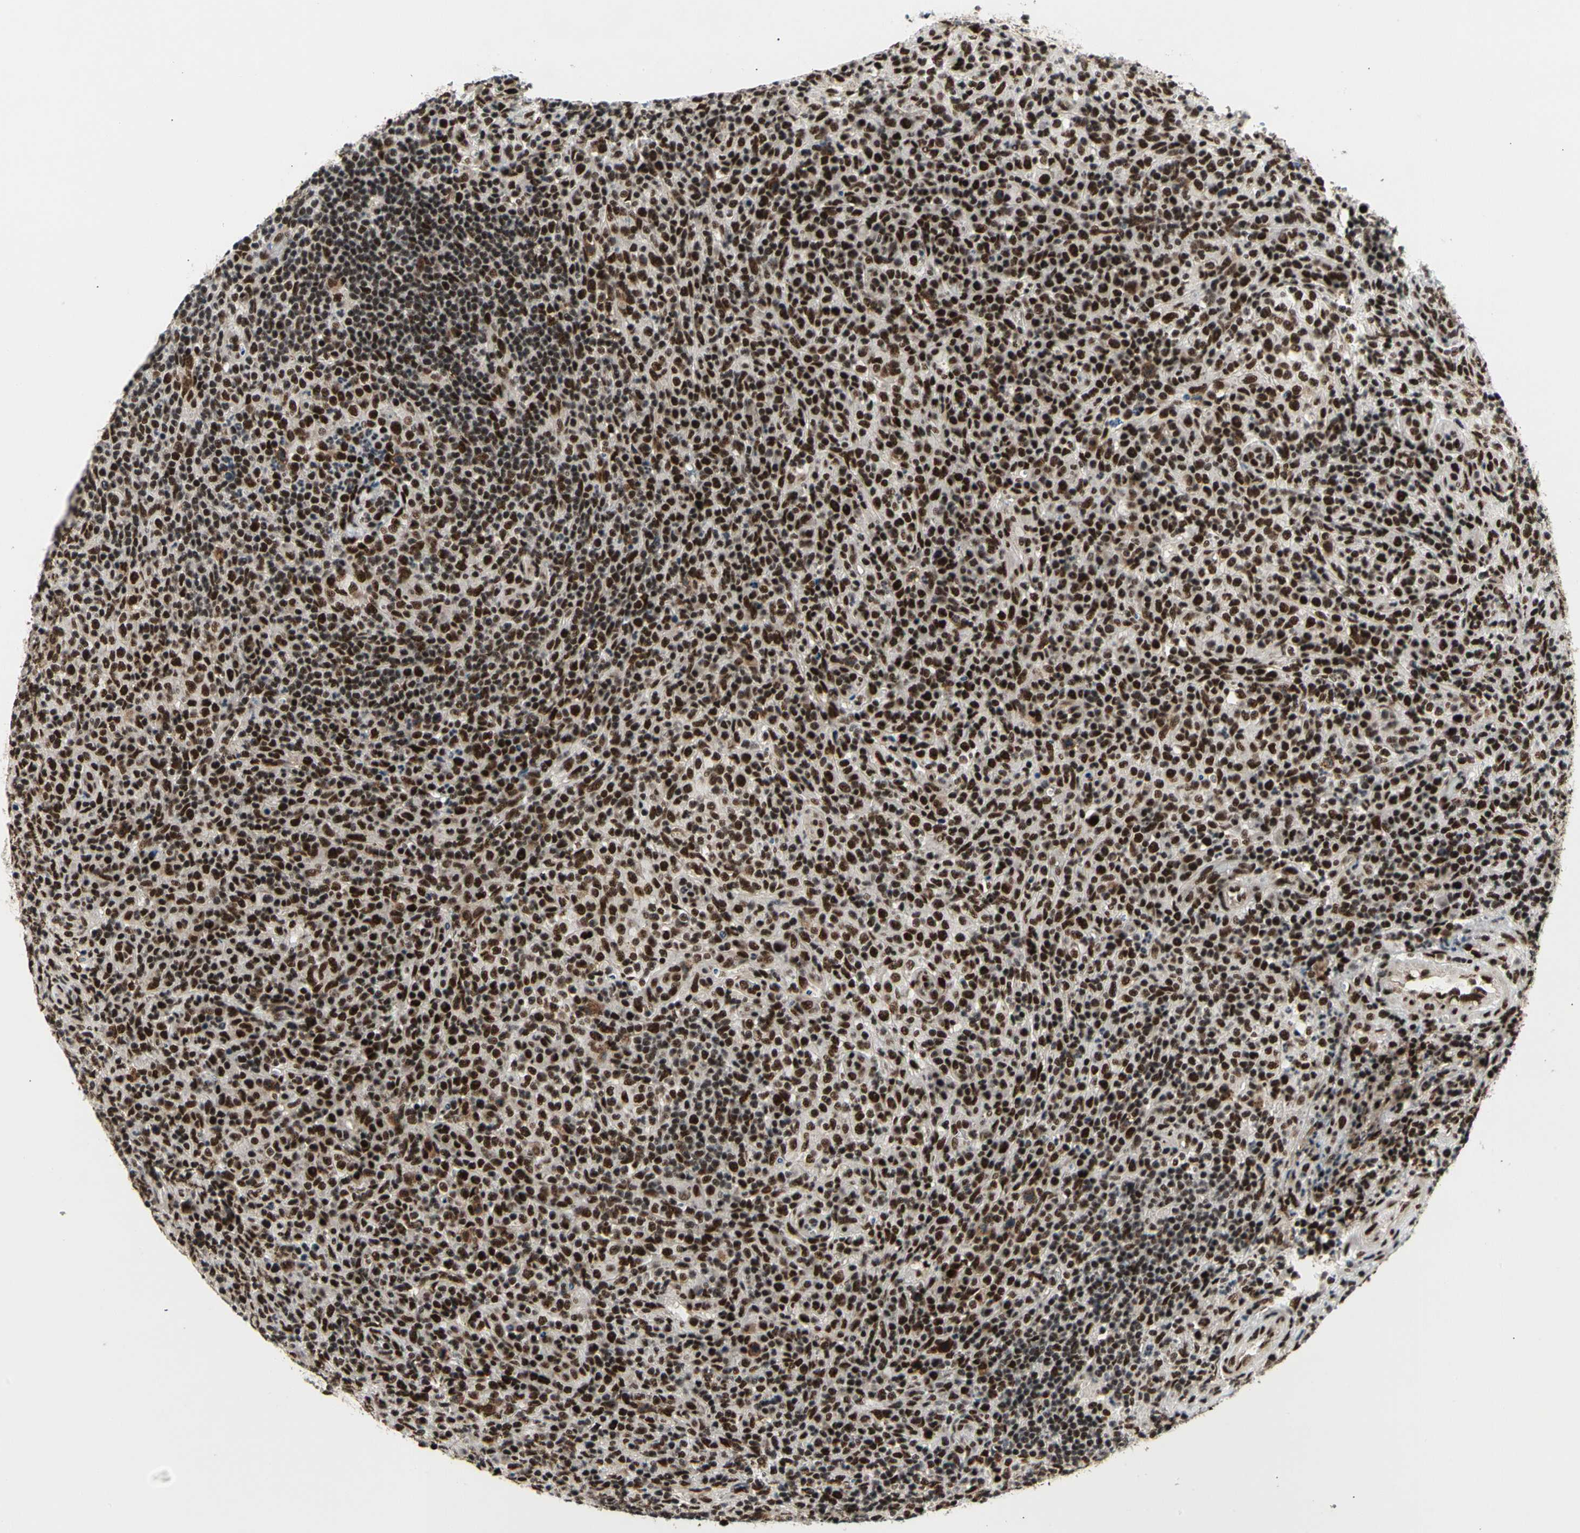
{"staining": {"intensity": "strong", "quantity": ">75%", "location": "nuclear"}, "tissue": "lymphoma", "cell_type": "Tumor cells", "image_type": "cancer", "snomed": [{"axis": "morphology", "description": "Malignant lymphoma, non-Hodgkin's type, High grade"}, {"axis": "topography", "description": "Lymph node"}], "caption": "Human high-grade malignant lymphoma, non-Hodgkin's type stained for a protein (brown) displays strong nuclear positive staining in about >75% of tumor cells.", "gene": "SRSF11", "patient": {"sex": "female", "age": 76}}